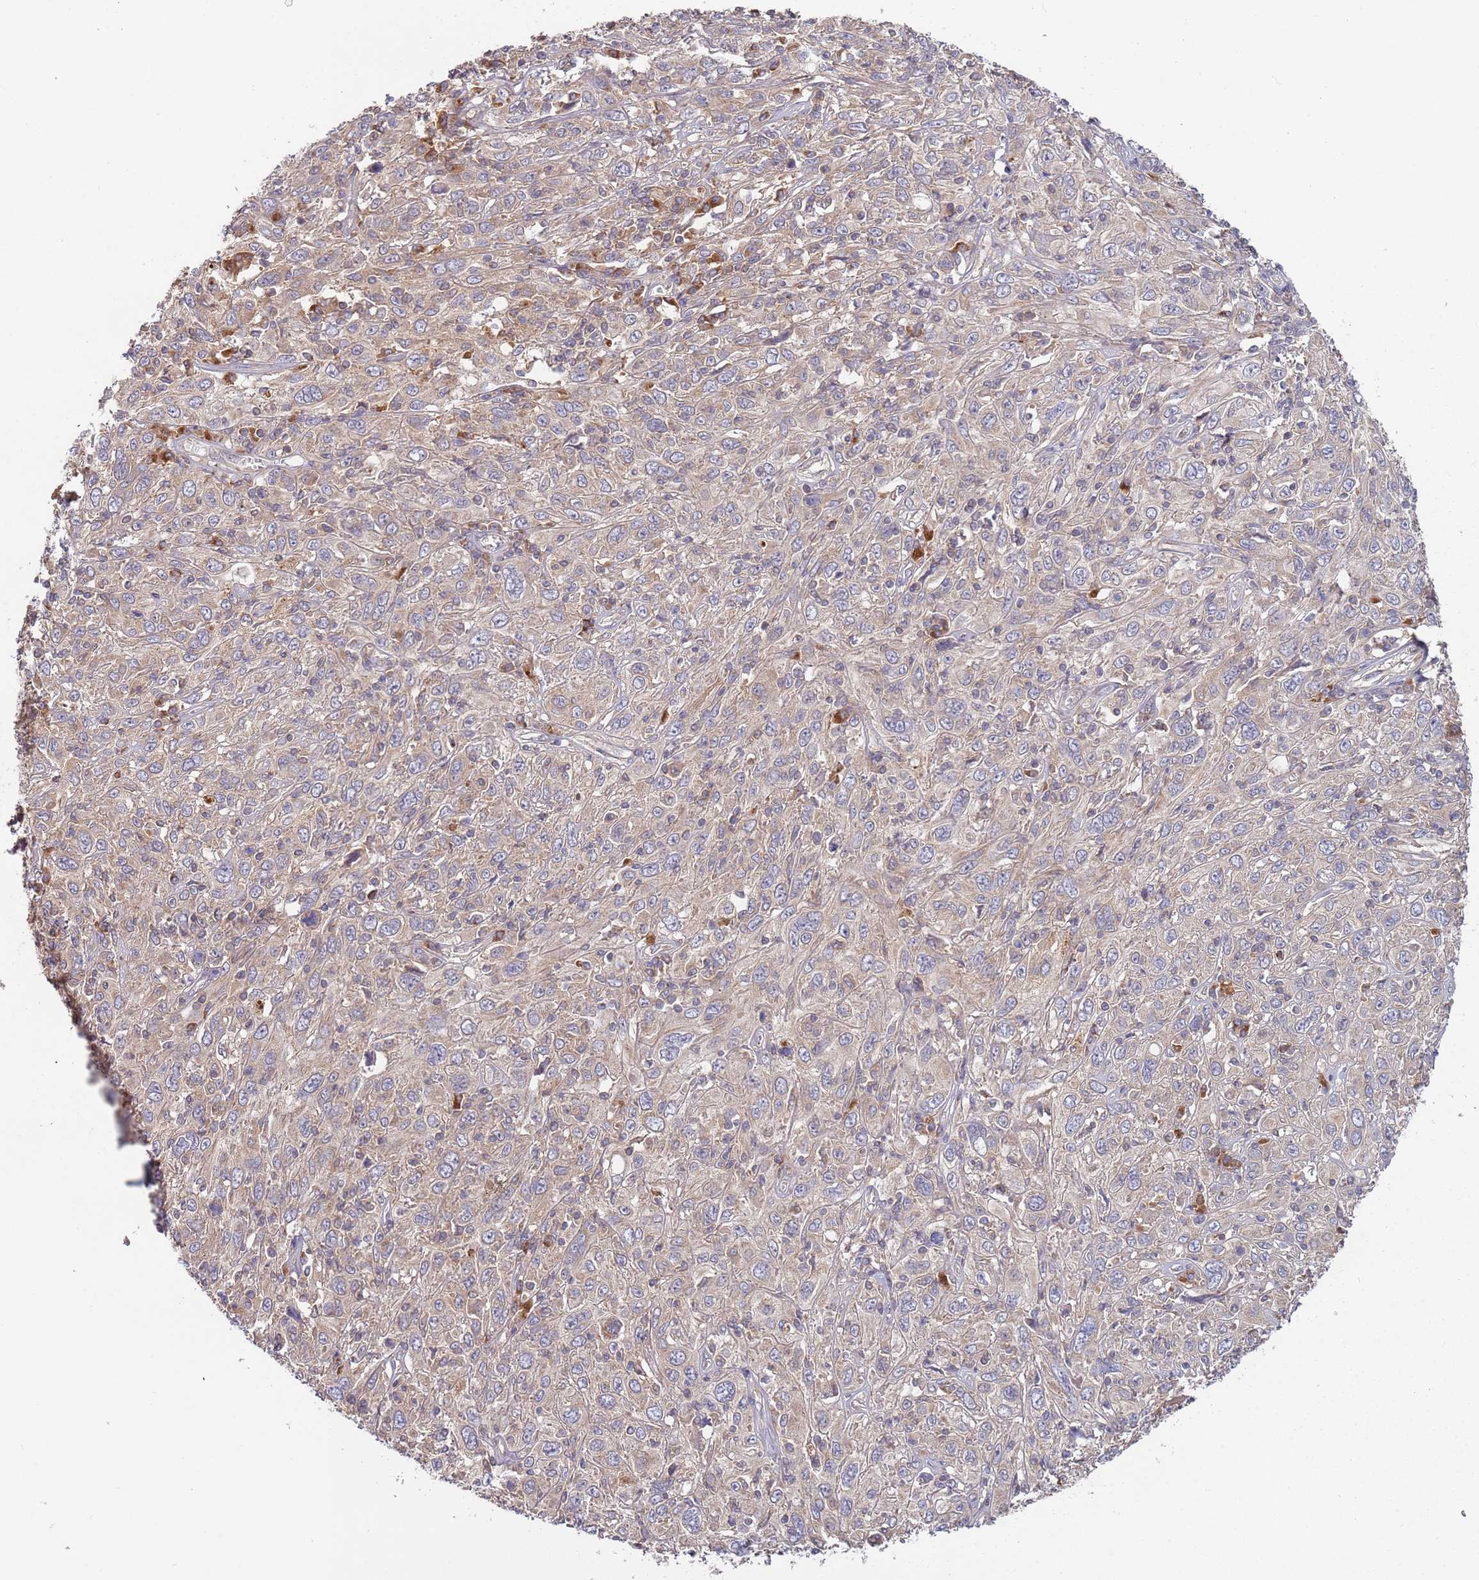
{"staining": {"intensity": "weak", "quantity": "<25%", "location": "cytoplasmic/membranous"}, "tissue": "cervical cancer", "cell_type": "Tumor cells", "image_type": "cancer", "snomed": [{"axis": "morphology", "description": "Squamous cell carcinoma, NOS"}, {"axis": "topography", "description": "Cervix"}], "caption": "The histopathology image reveals no staining of tumor cells in squamous cell carcinoma (cervical).", "gene": "OR5A2", "patient": {"sex": "female", "age": 46}}